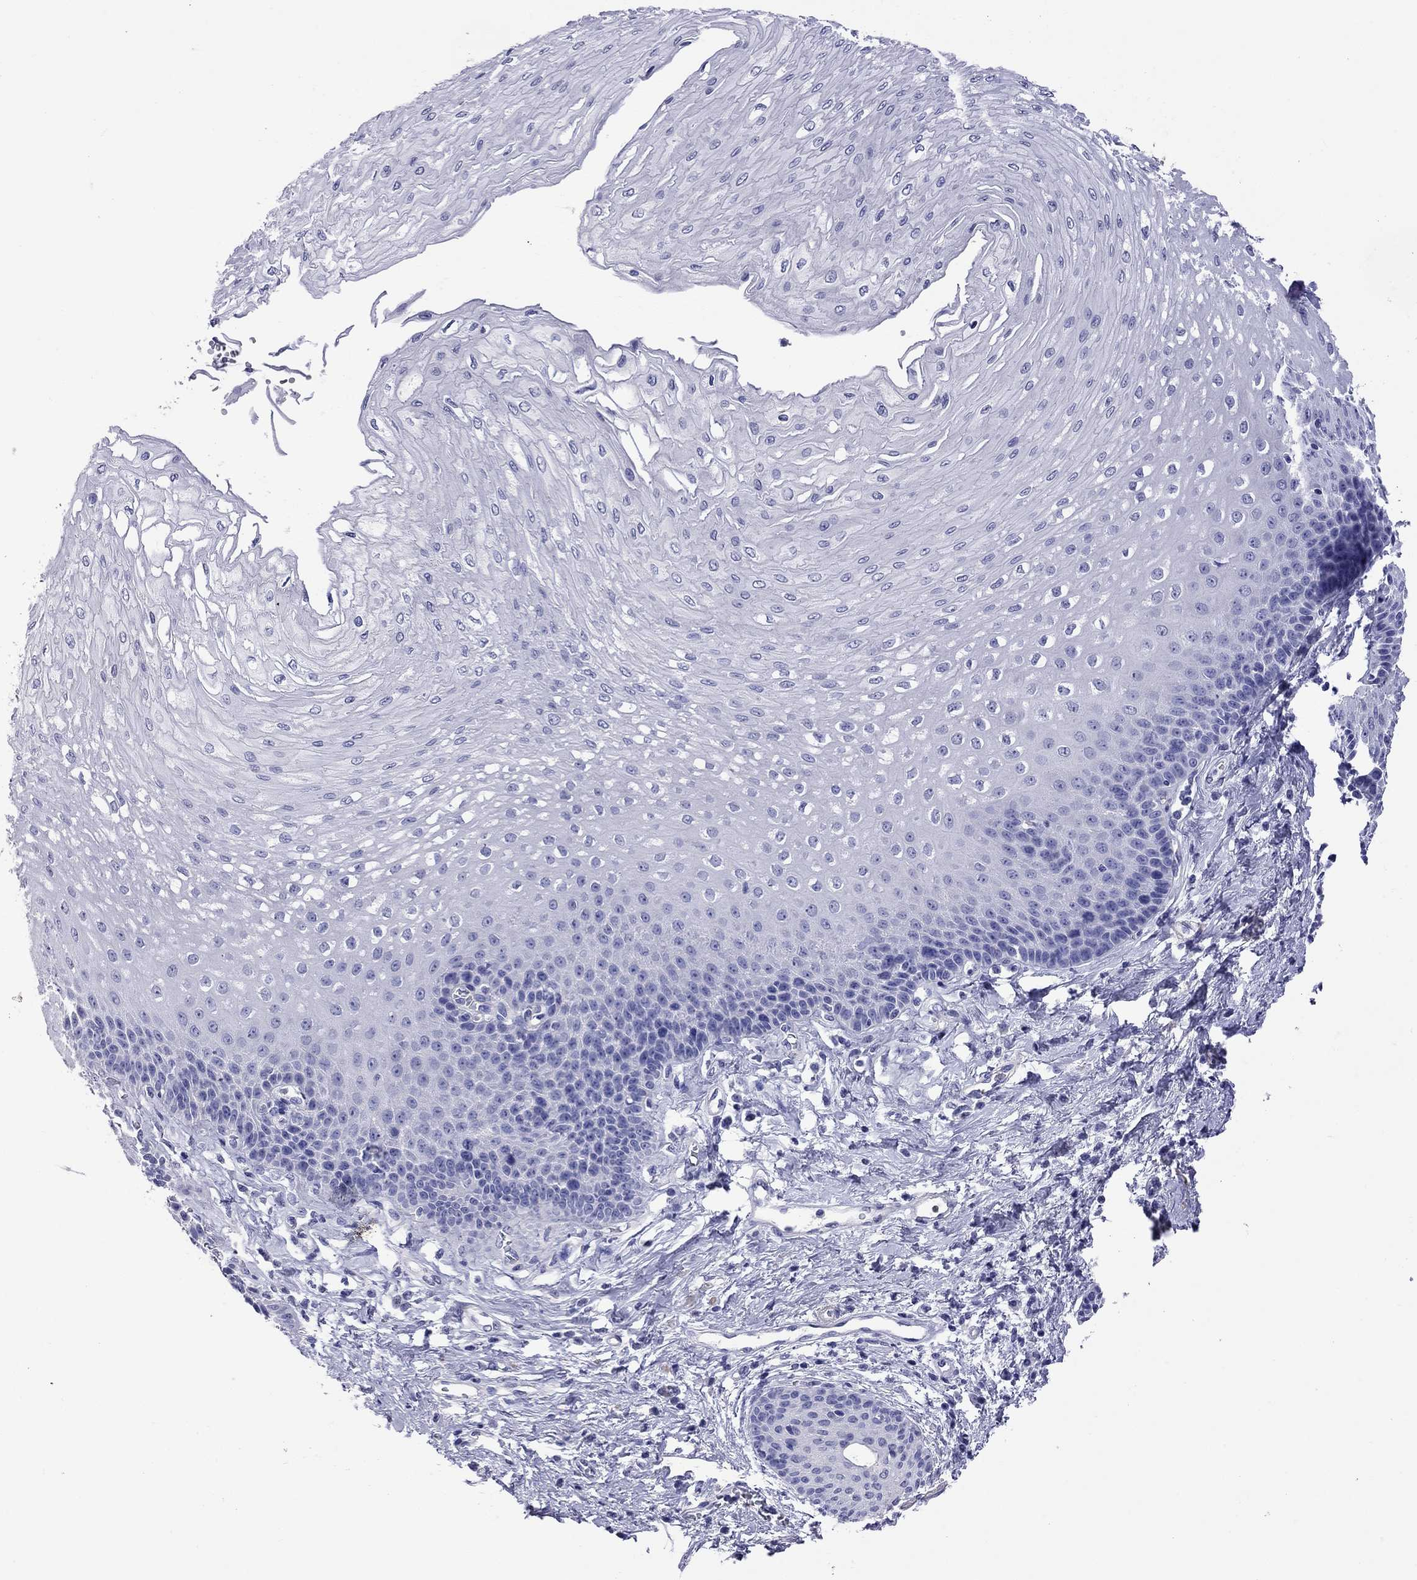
{"staining": {"intensity": "negative", "quantity": "none", "location": "none"}, "tissue": "esophagus", "cell_type": "Squamous epithelial cells", "image_type": "normal", "snomed": [{"axis": "morphology", "description": "Normal tissue, NOS"}, {"axis": "topography", "description": "Esophagus"}], "caption": "Esophagus stained for a protein using immunohistochemistry (IHC) displays no staining squamous epithelial cells.", "gene": "KIAA2012", "patient": {"sex": "female", "age": 62}}